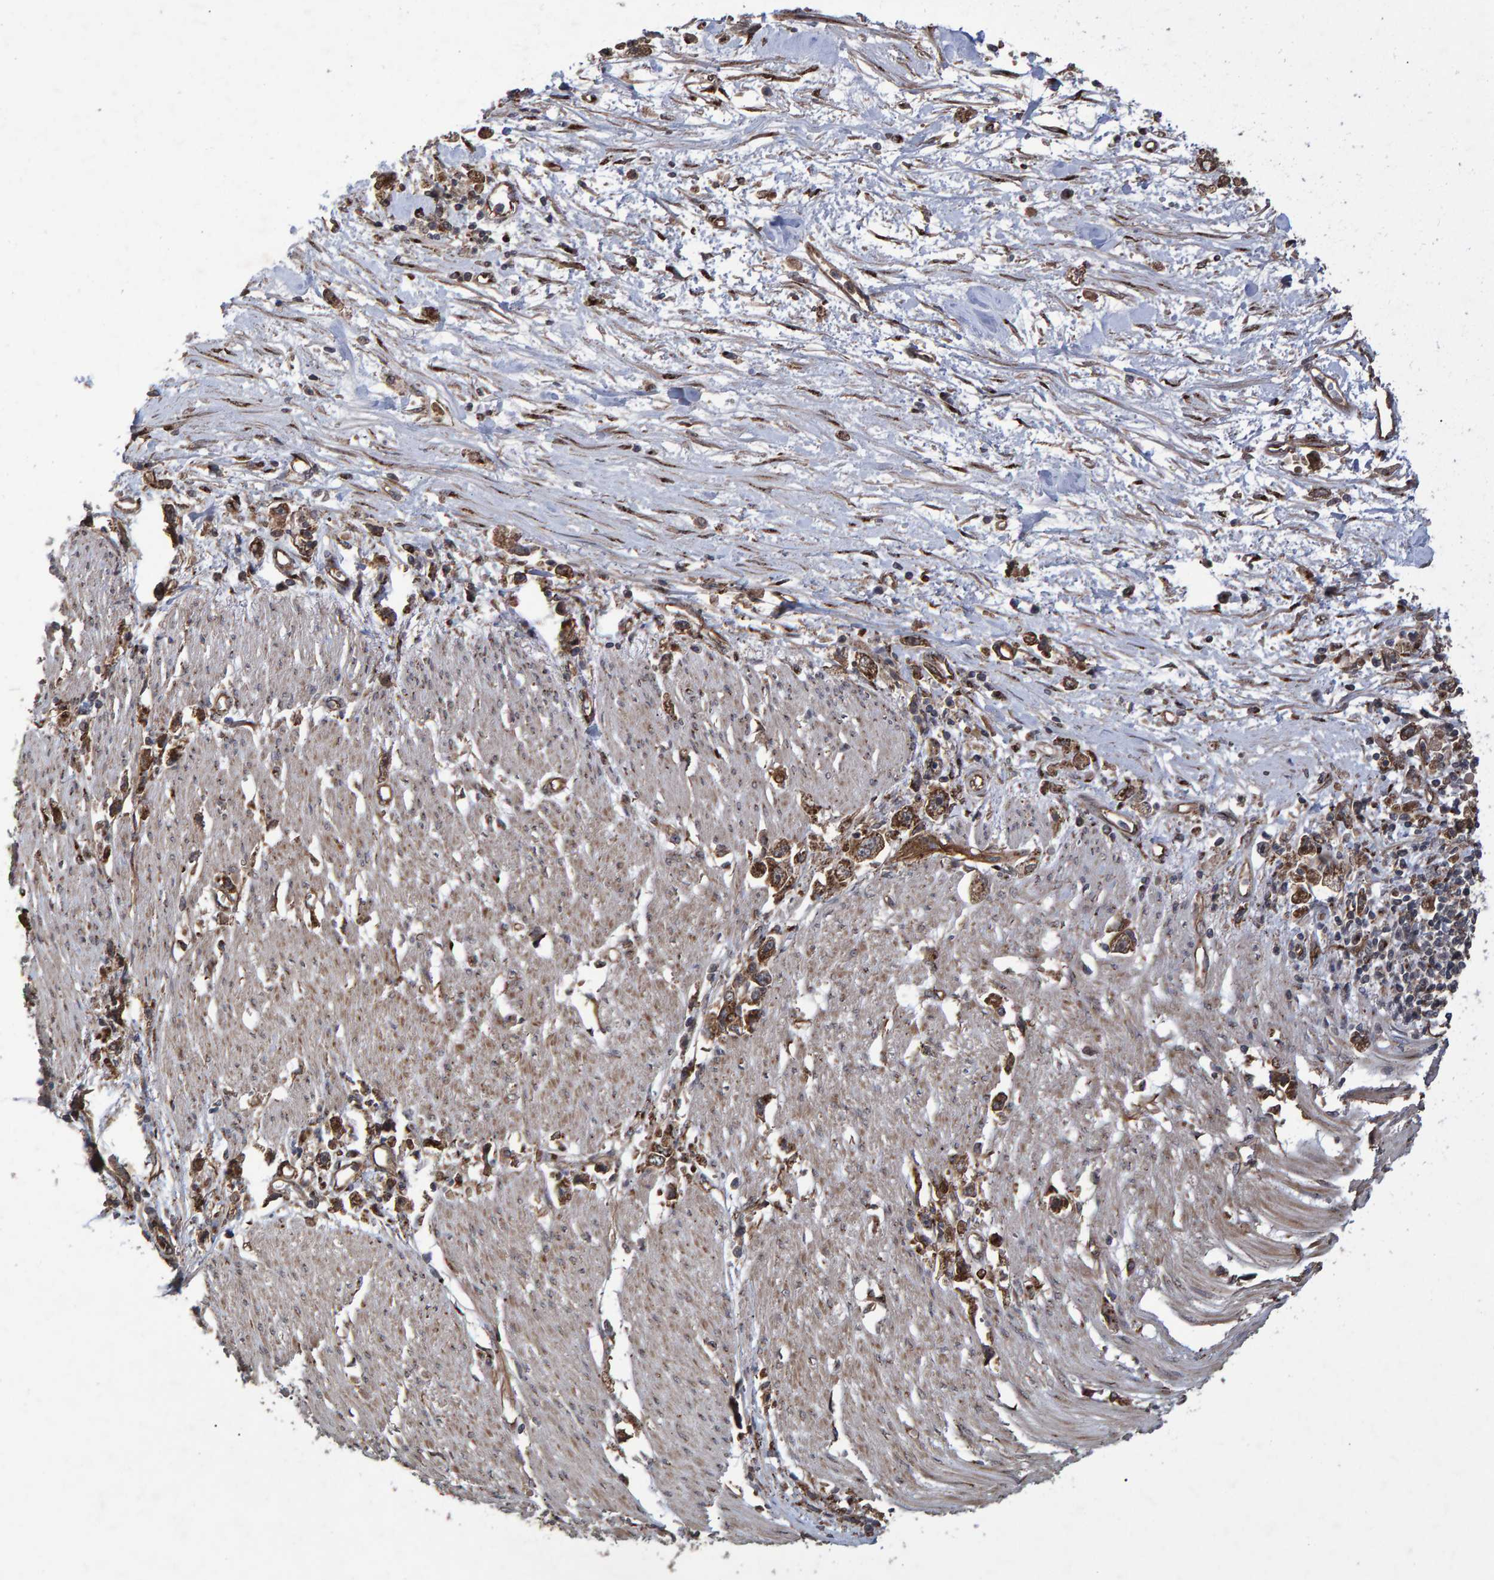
{"staining": {"intensity": "moderate", "quantity": ">75%", "location": "cytoplasmic/membranous"}, "tissue": "stomach cancer", "cell_type": "Tumor cells", "image_type": "cancer", "snomed": [{"axis": "morphology", "description": "Adenocarcinoma, NOS"}, {"axis": "topography", "description": "Stomach"}], "caption": "A medium amount of moderate cytoplasmic/membranous positivity is present in approximately >75% of tumor cells in stomach cancer (adenocarcinoma) tissue. (DAB (3,3'-diaminobenzidine) IHC with brightfield microscopy, high magnification).", "gene": "TRIM68", "patient": {"sex": "female", "age": 59}}